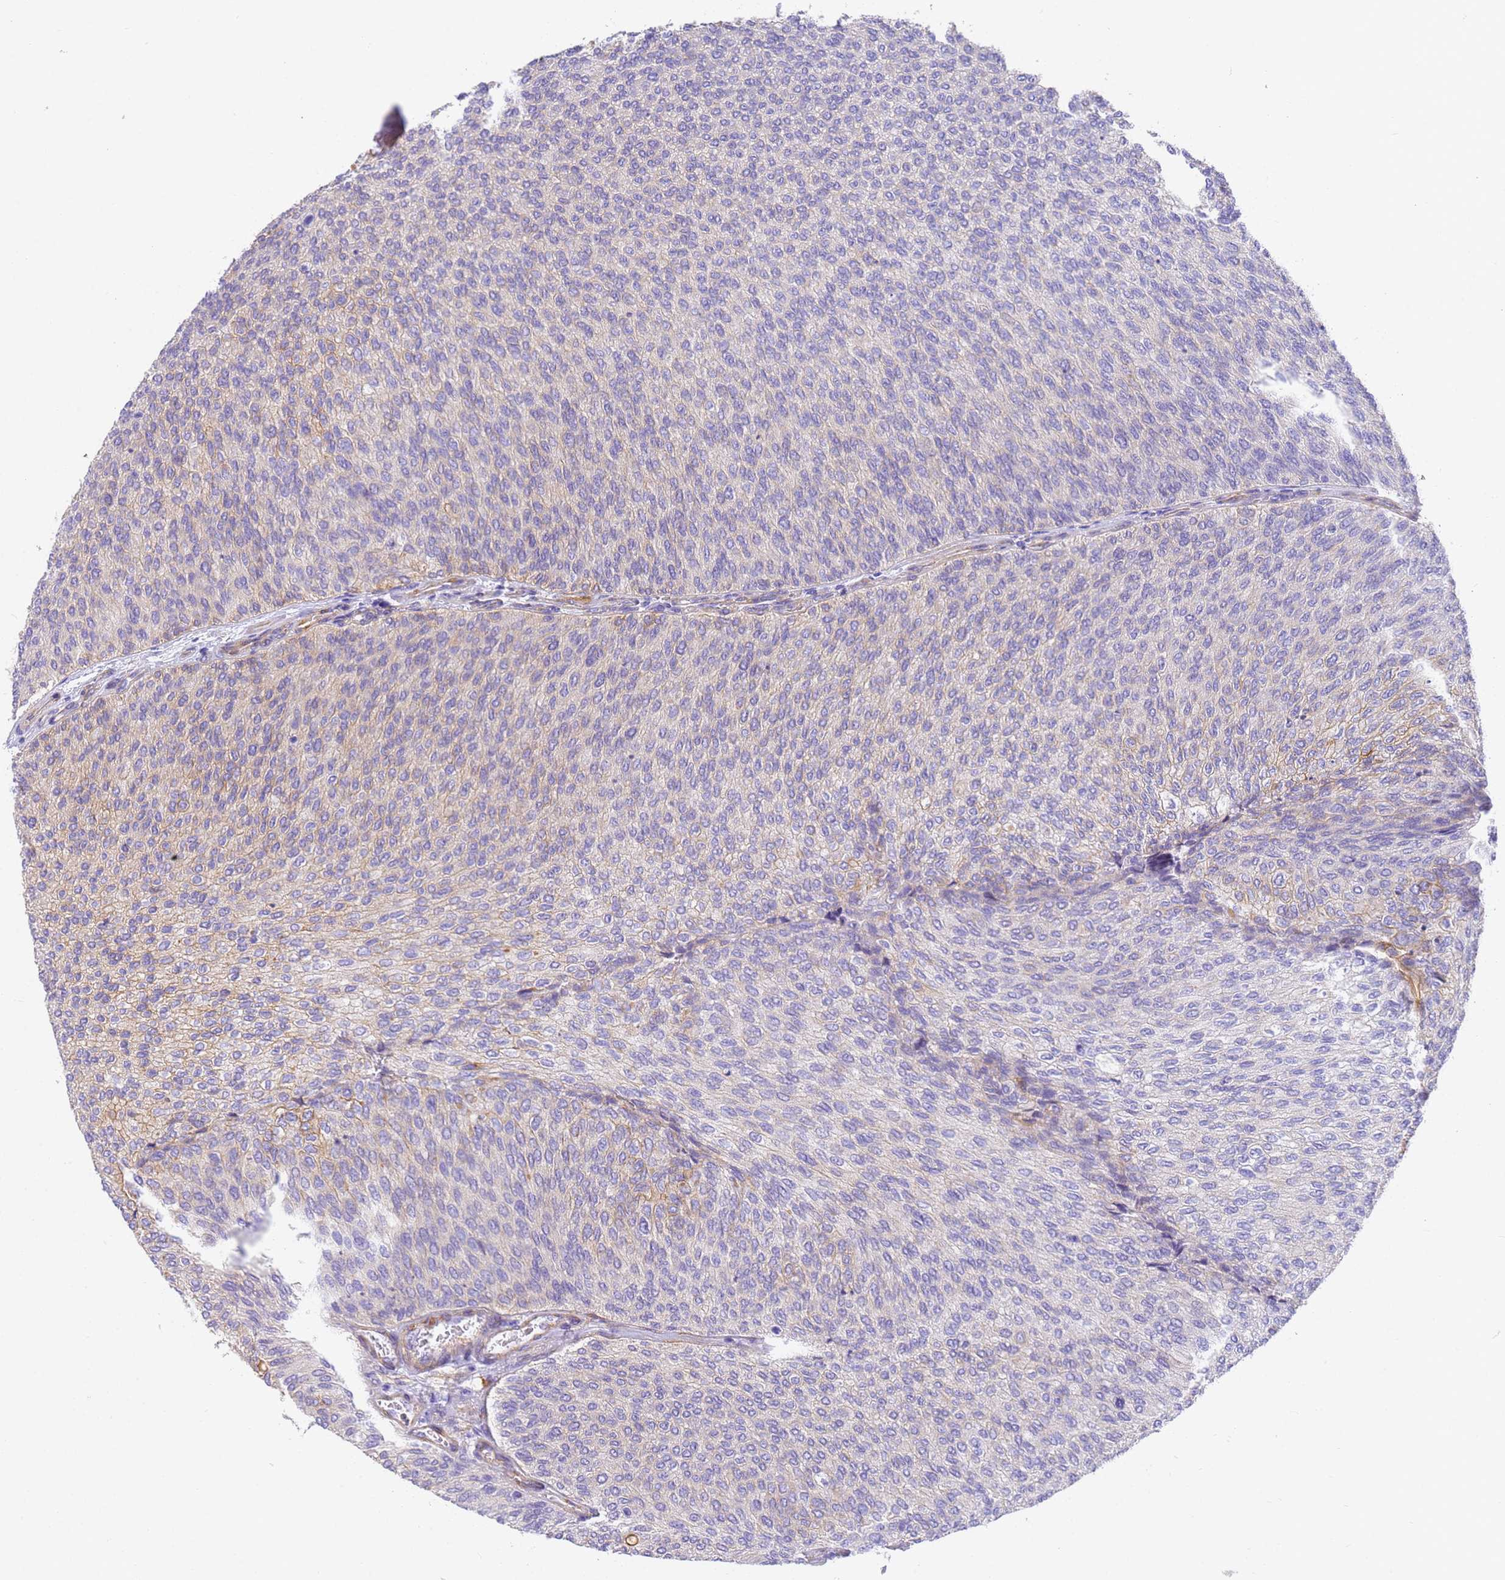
{"staining": {"intensity": "weak", "quantity": "<25%", "location": "cytoplasmic/membranous"}, "tissue": "urothelial cancer", "cell_type": "Tumor cells", "image_type": "cancer", "snomed": [{"axis": "morphology", "description": "Urothelial carcinoma, Low grade"}, {"axis": "topography", "description": "Urinary bladder"}], "caption": "Histopathology image shows no protein expression in tumor cells of urothelial cancer tissue. (DAB immunohistochemistry with hematoxylin counter stain).", "gene": "MVB12A", "patient": {"sex": "female", "age": 79}}